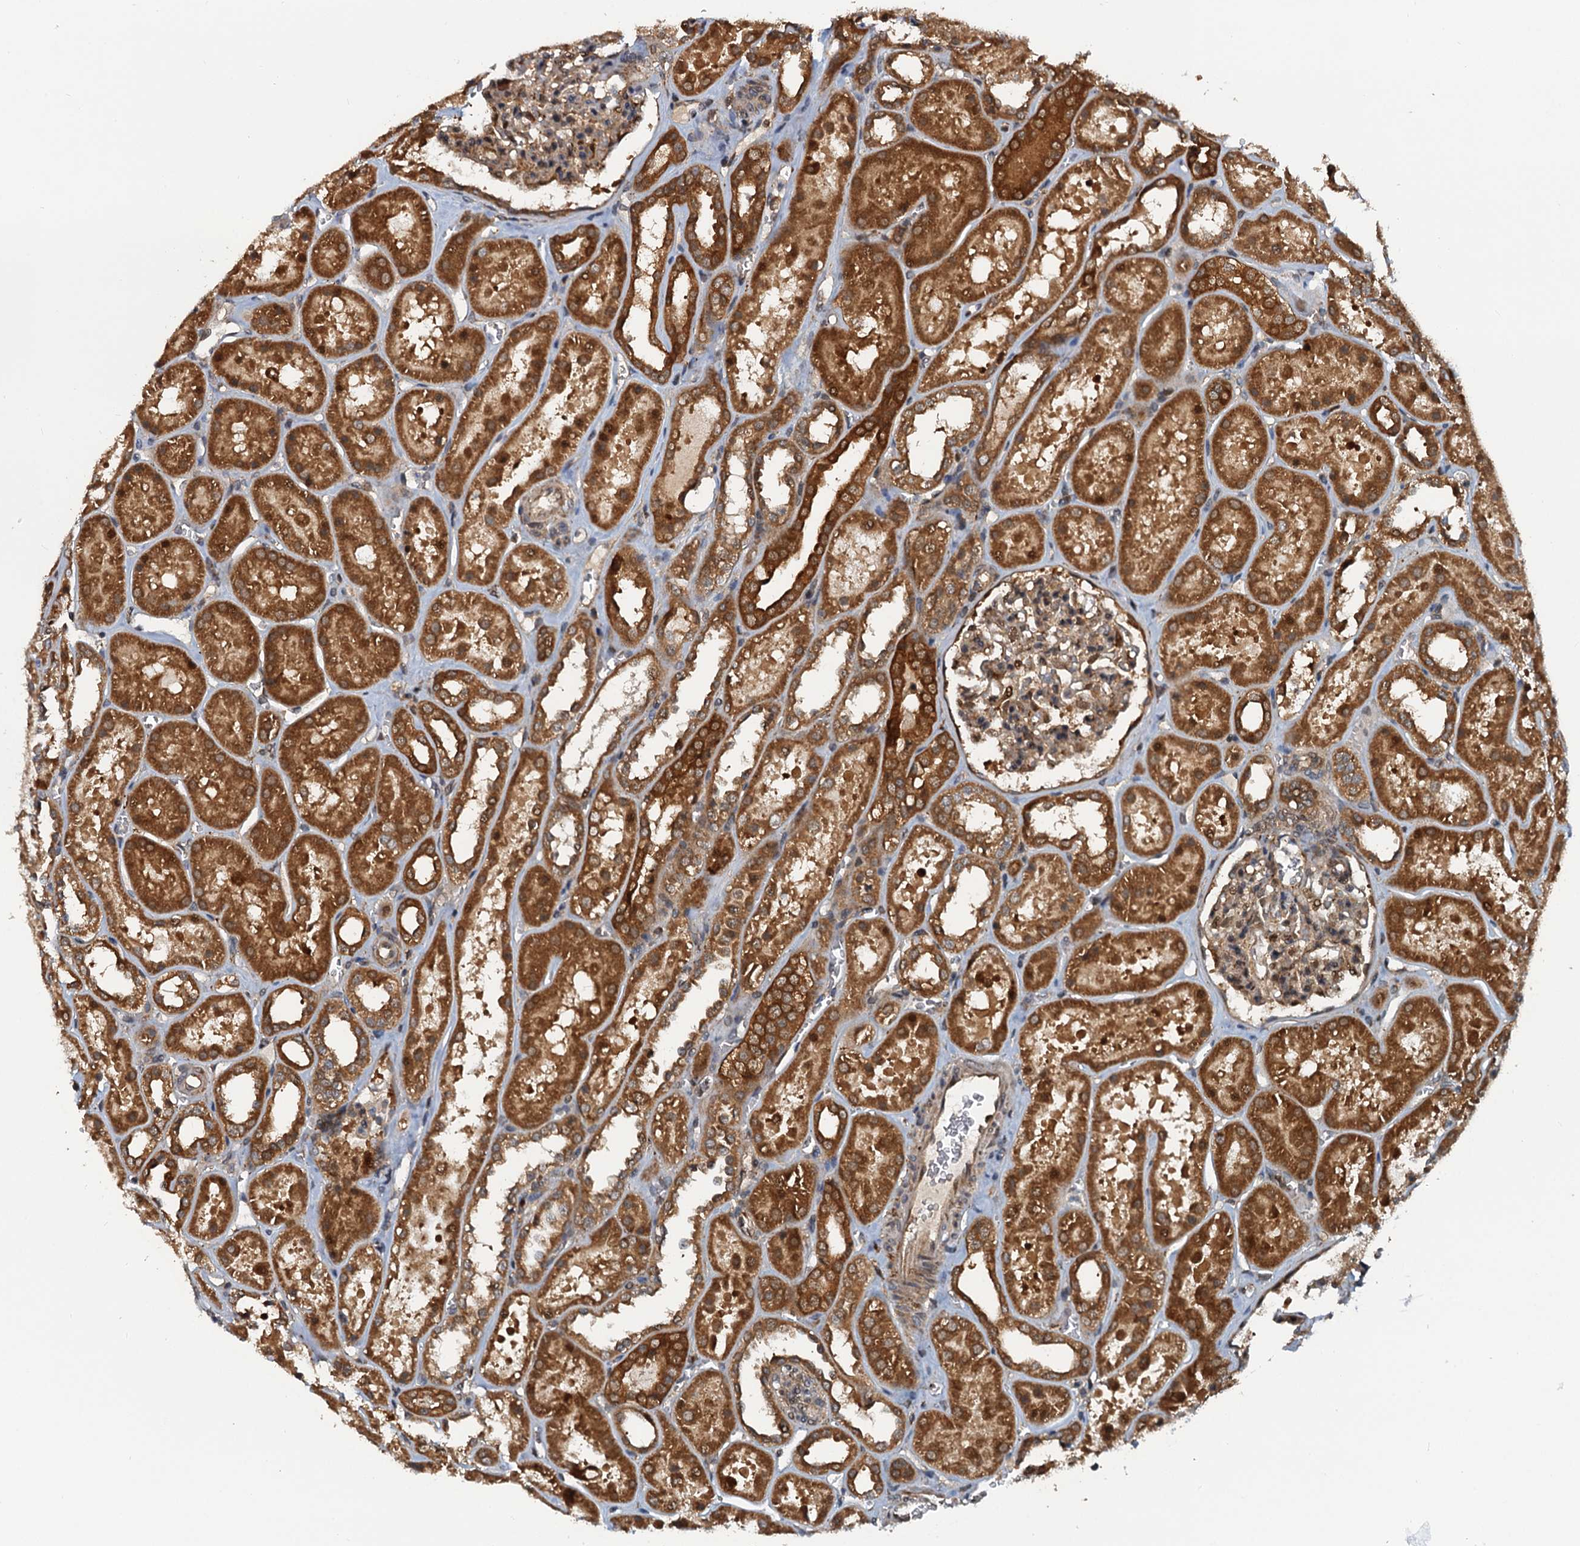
{"staining": {"intensity": "moderate", "quantity": "25%-75%", "location": "cytoplasmic/membranous"}, "tissue": "kidney", "cell_type": "Cells in glomeruli", "image_type": "normal", "snomed": [{"axis": "morphology", "description": "Normal tissue, NOS"}, {"axis": "topography", "description": "Kidney"}], "caption": "Protein analysis of unremarkable kidney reveals moderate cytoplasmic/membranous positivity in approximately 25%-75% of cells in glomeruli.", "gene": "AAGAB", "patient": {"sex": "female", "age": 41}}